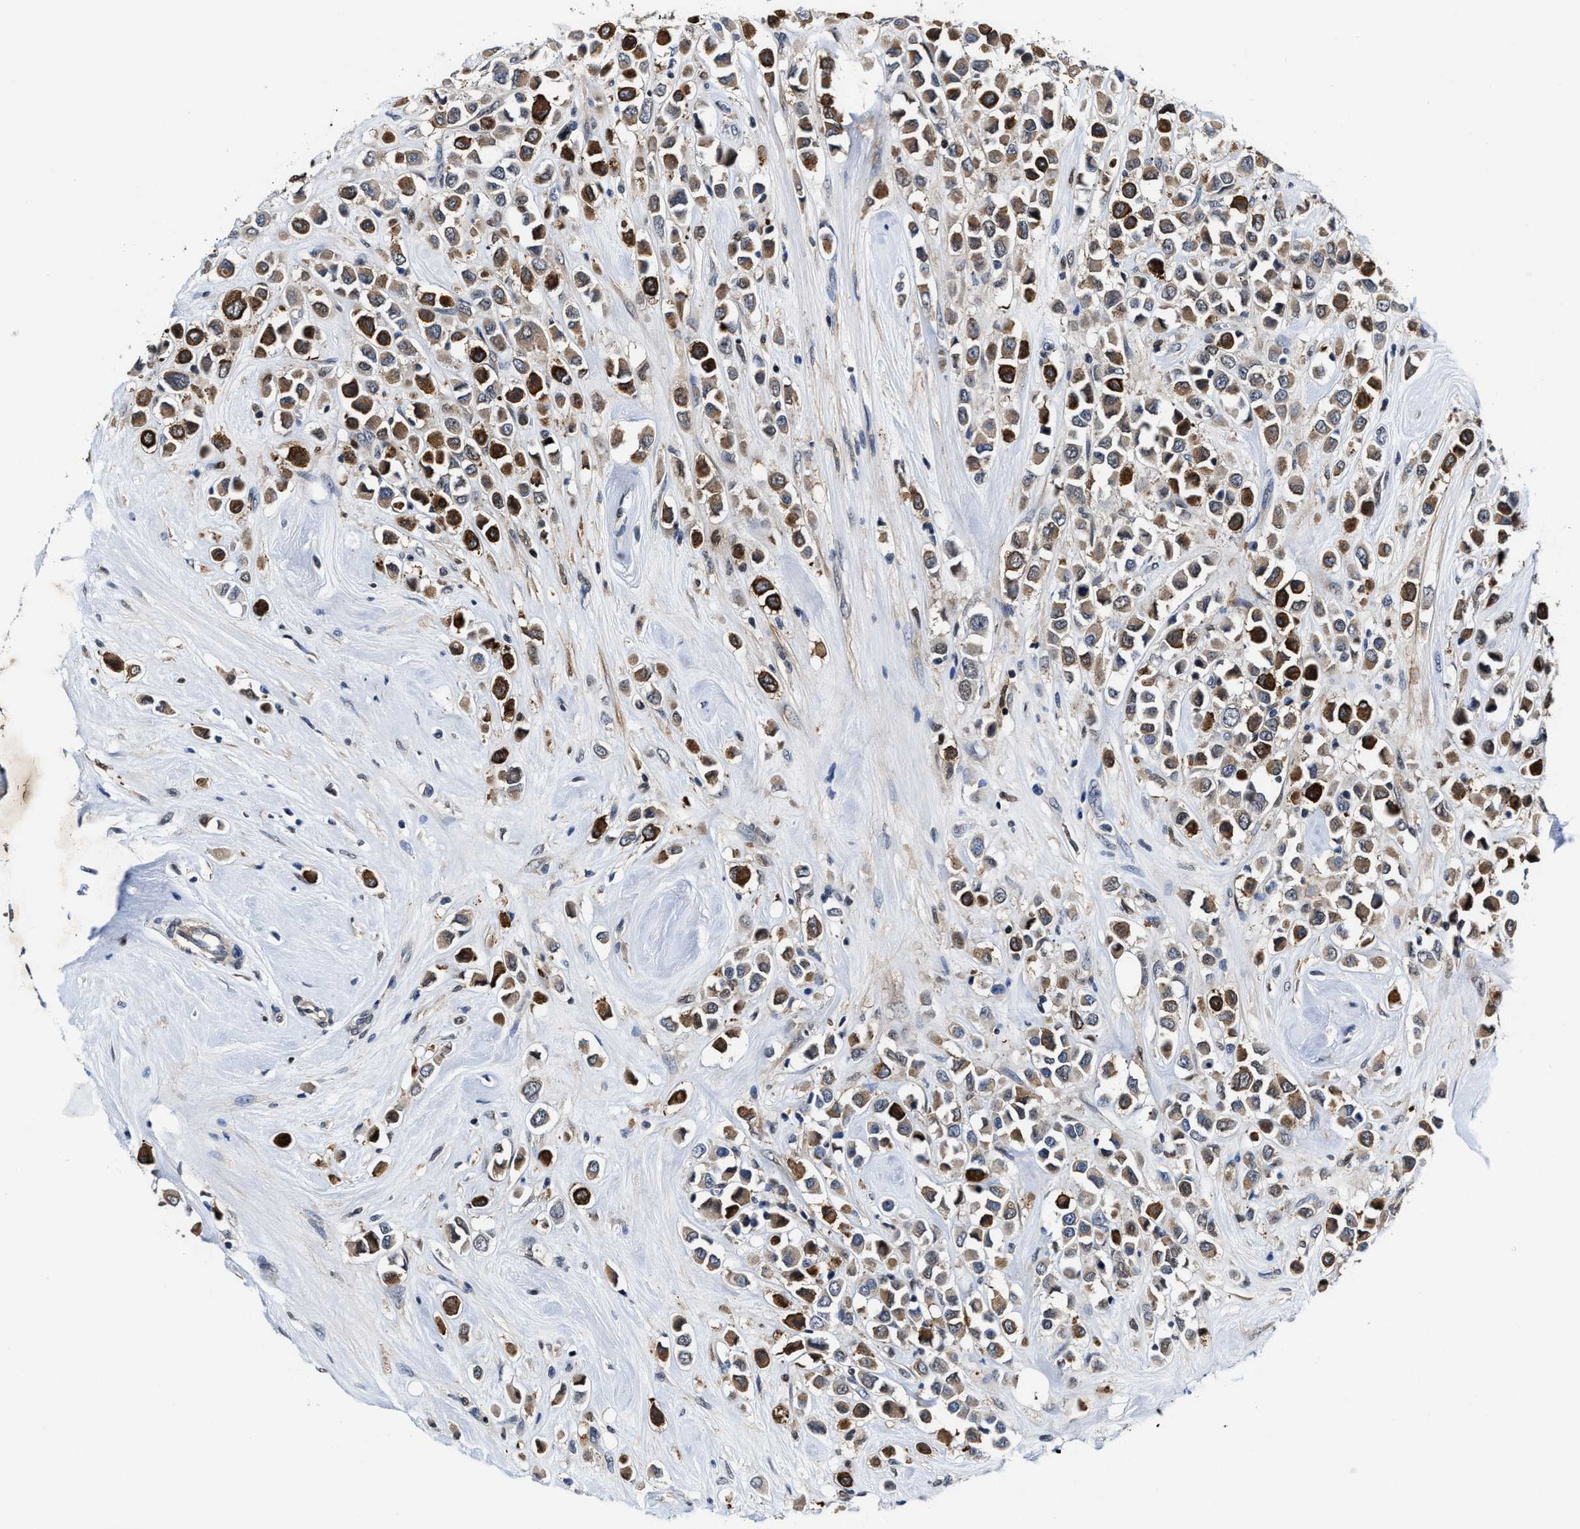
{"staining": {"intensity": "strong", "quantity": "25%-75%", "location": "cytoplasmic/membranous"}, "tissue": "breast cancer", "cell_type": "Tumor cells", "image_type": "cancer", "snomed": [{"axis": "morphology", "description": "Duct carcinoma"}, {"axis": "topography", "description": "Breast"}], "caption": "Breast cancer (invasive ductal carcinoma) stained with a protein marker exhibits strong staining in tumor cells.", "gene": "KIF12", "patient": {"sex": "female", "age": 61}}